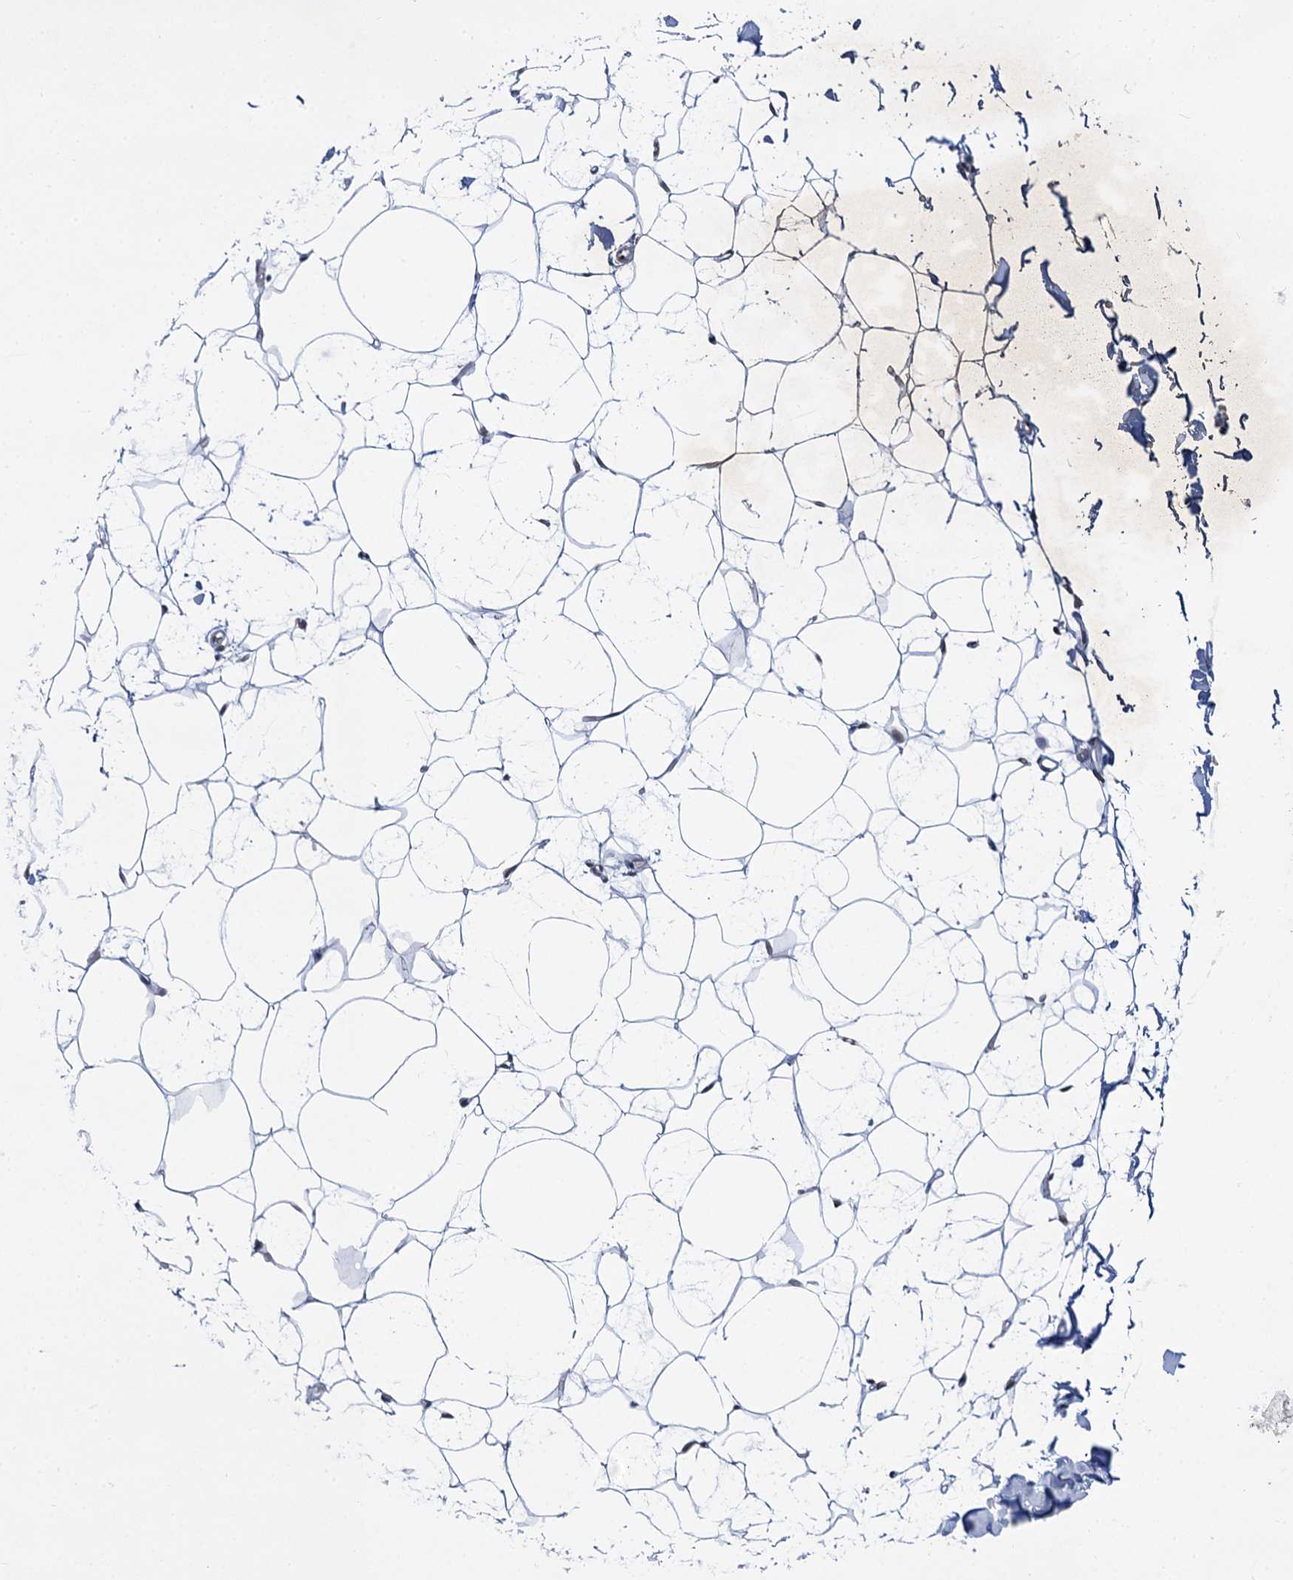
{"staining": {"intensity": "negative", "quantity": "none", "location": "none"}, "tissue": "adipose tissue", "cell_type": "Adipocytes", "image_type": "normal", "snomed": [{"axis": "morphology", "description": "Normal tissue, NOS"}, {"axis": "topography", "description": "Breast"}], "caption": "Adipocytes show no significant expression in benign adipose tissue.", "gene": "PRSS35", "patient": {"sex": "female", "age": 23}}